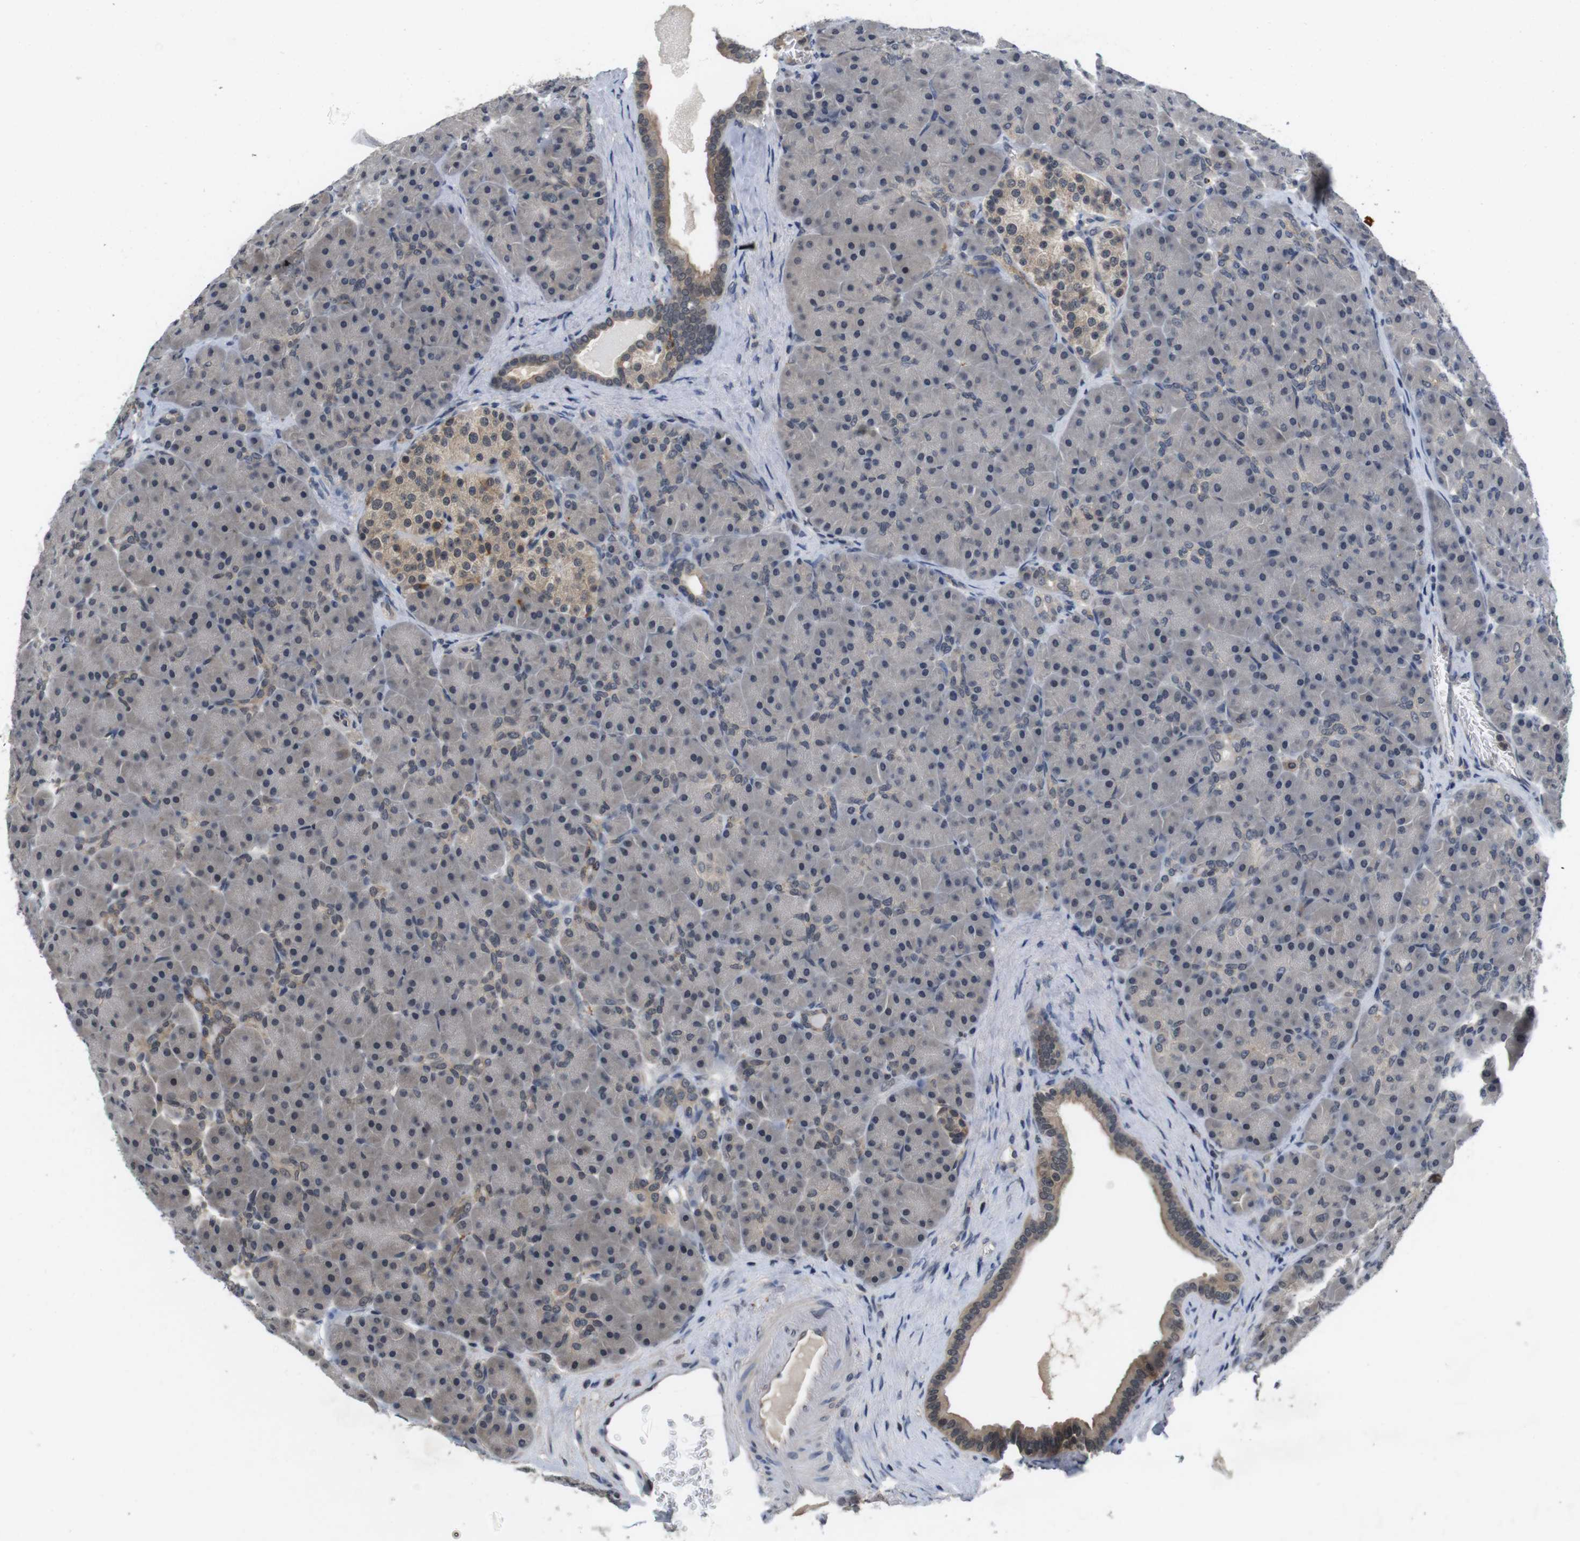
{"staining": {"intensity": "weak", "quantity": "<25%", "location": "cytoplasmic/membranous"}, "tissue": "pancreas", "cell_type": "Exocrine glandular cells", "image_type": "normal", "snomed": [{"axis": "morphology", "description": "Normal tissue, NOS"}, {"axis": "topography", "description": "Pancreas"}], "caption": "Pancreas stained for a protein using IHC exhibits no positivity exocrine glandular cells.", "gene": "FADD", "patient": {"sex": "male", "age": 66}}